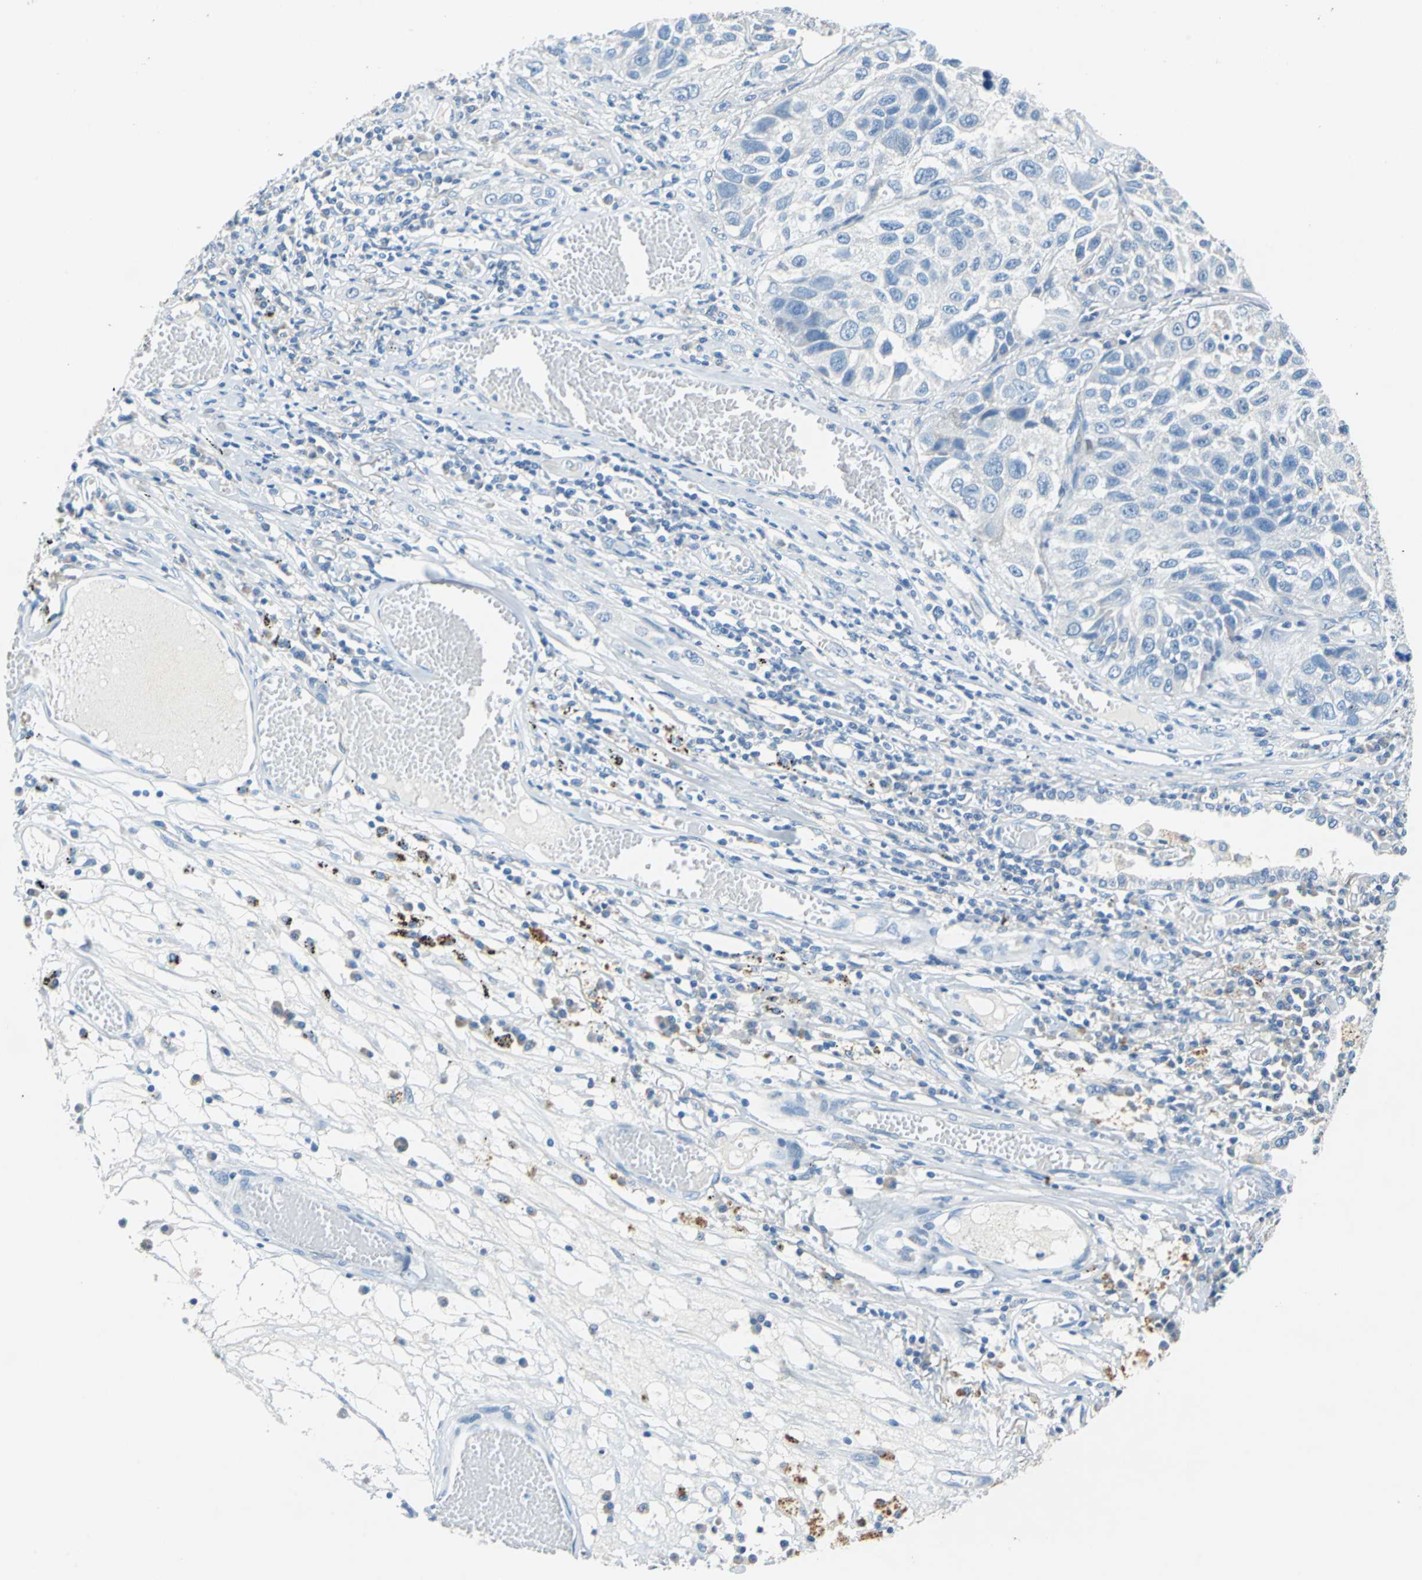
{"staining": {"intensity": "negative", "quantity": "none", "location": "none"}, "tissue": "lung cancer", "cell_type": "Tumor cells", "image_type": "cancer", "snomed": [{"axis": "morphology", "description": "Squamous cell carcinoma, NOS"}, {"axis": "topography", "description": "Lung"}], "caption": "The immunohistochemistry (IHC) histopathology image has no significant positivity in tumor cells of squamous cell carcinoma (lung) tissue.", "gene": "TEX264", "patient": {"sex": "male", "age": 71}}